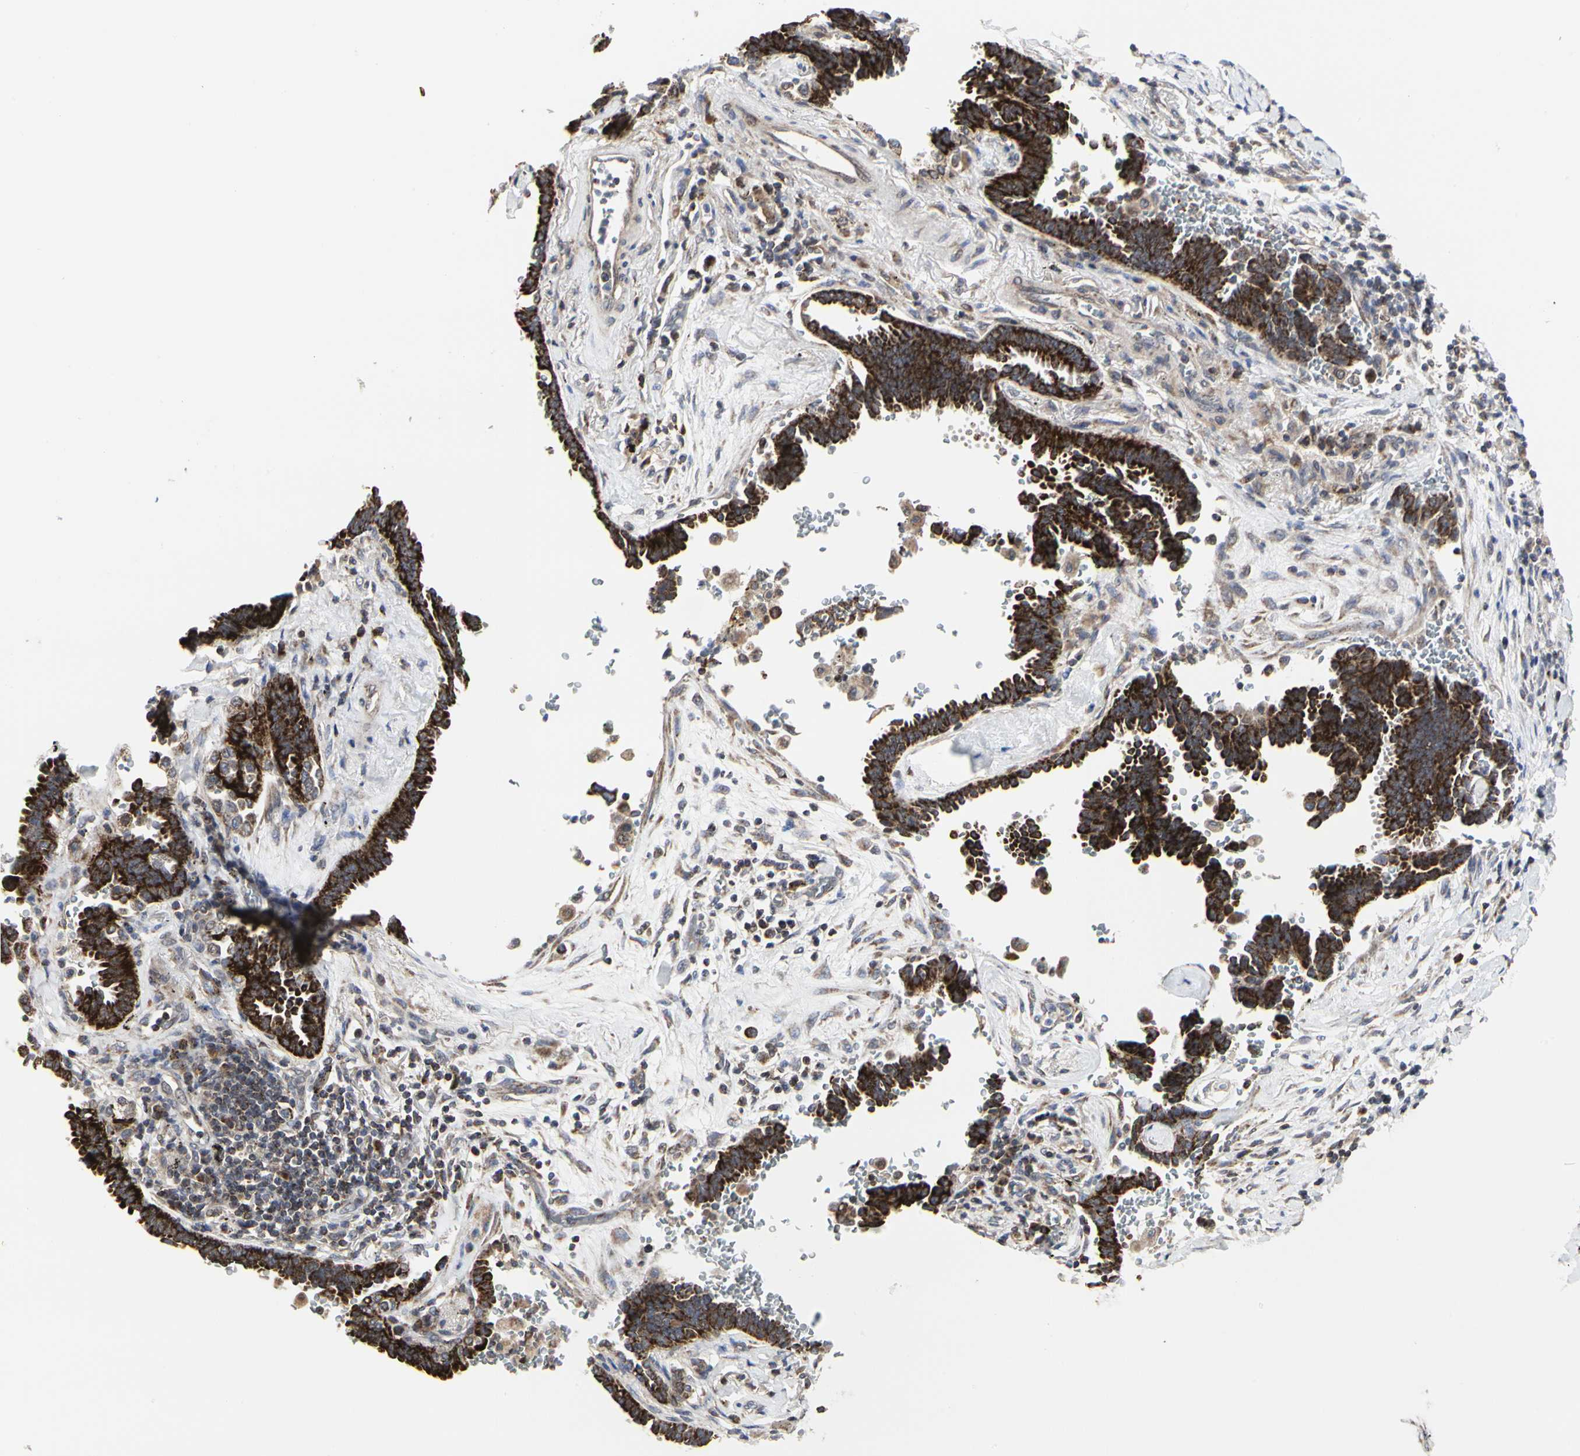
{"staining": {"intensity": "strong", "quantity": ">75%", "location": "cytoplasmic/membranous"}, "tissue": "lung cancer", "cell_type": "Tumor cells", "image_type": "cancer", "snomed": [{"axis": "morphology", "description": "Adenocarcinoma, NOS"}, {"axis": "topography", "description": "Lung"}], "caption": "A brown stain shows strong cytoplasmic/membranous positivity of a protein in human adenocarcinoma (lung) tumor cells. Using DAB (3,3'-diaminobenzidine) (brown) and hematoxylin (blue) stains, captured at high magnification using brightfield microscopy.", "gene": "TSKU", "patient": {"sex": "female", "age": 64}}